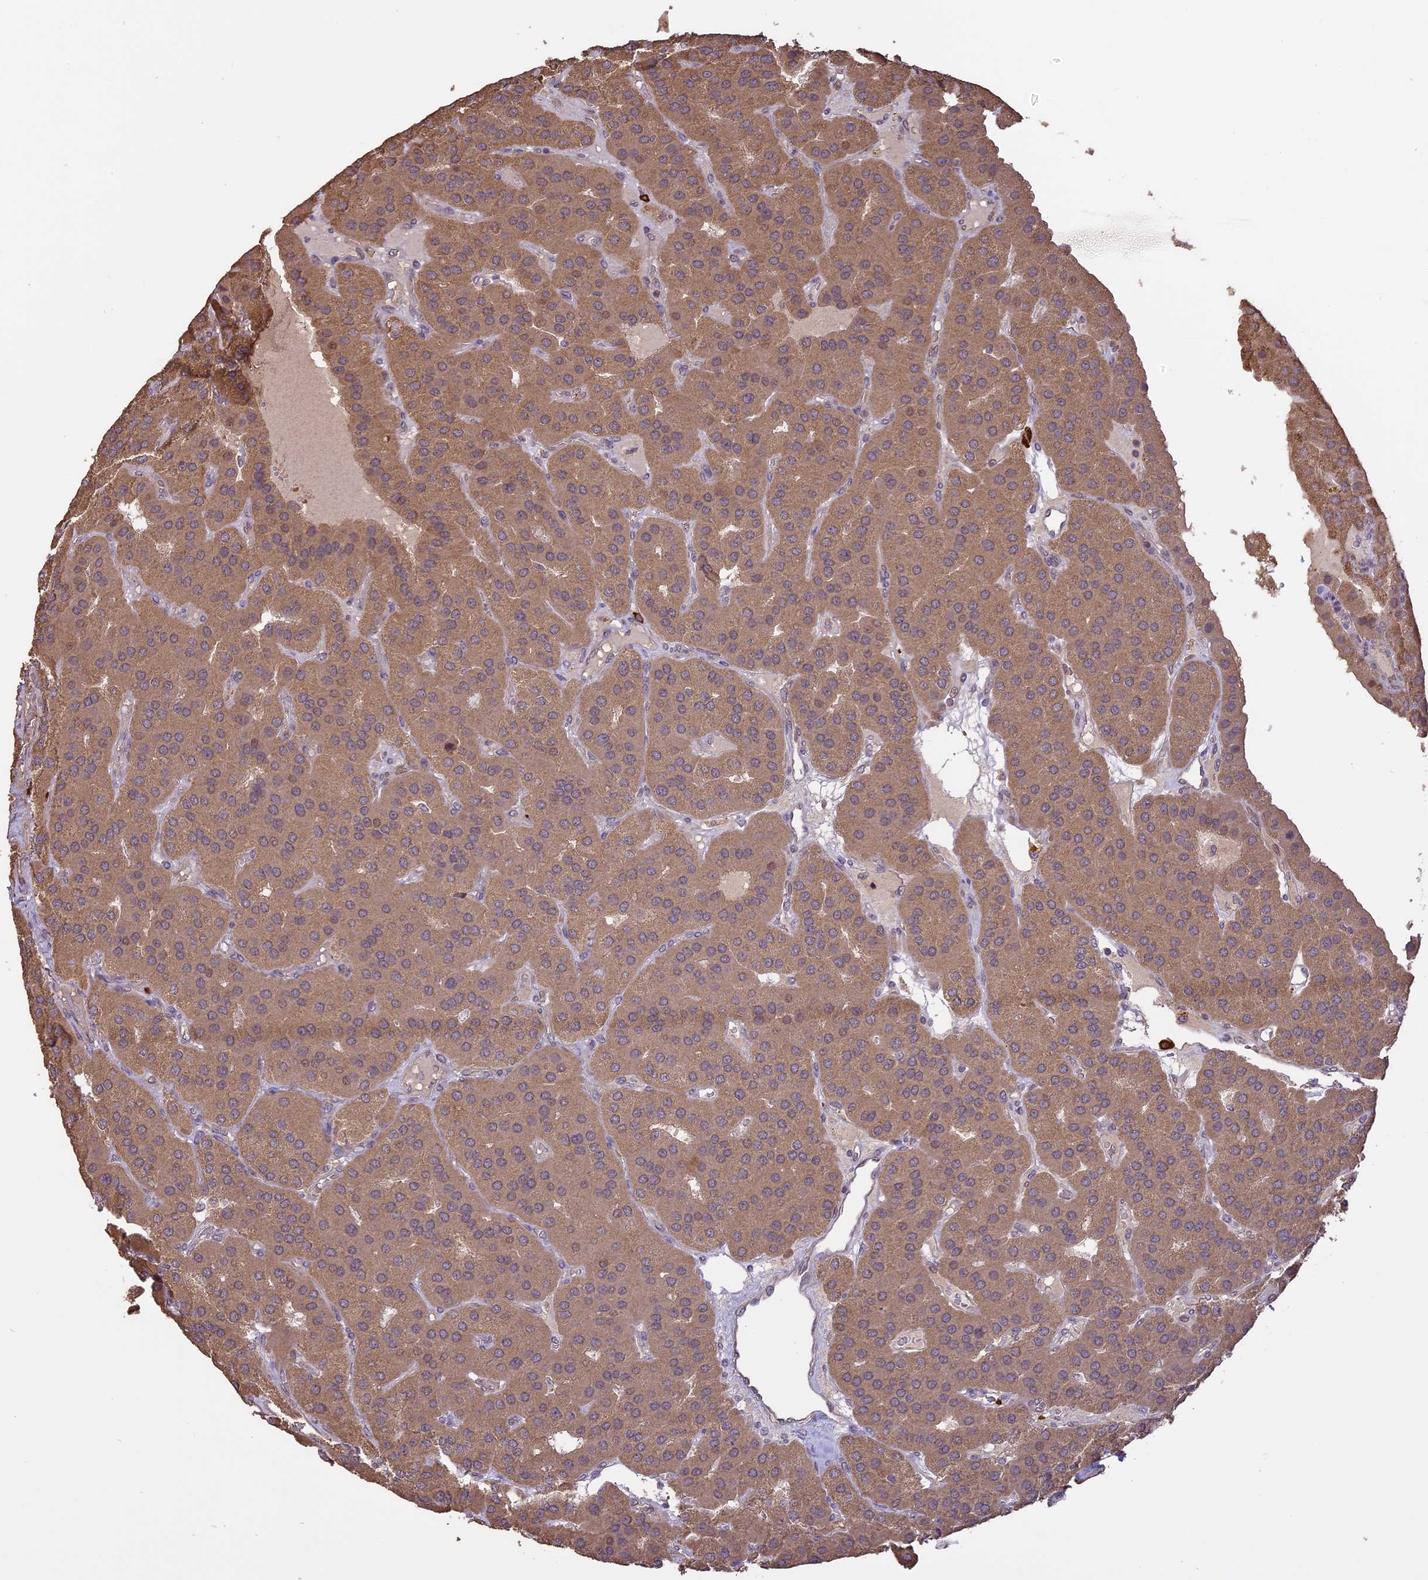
{"staining": {"intensity": "moderate", "quantity": ">75%", "location": "cytoplasmic/membranous"}, "tissue": "parathyroid gland", "cell_type": "Glandular cells", "image_type": "normal", "snomed": [{"axis": "morphology", "description": "Normal tissue, NOS"}, {"axis": "morphology", "description": "Adenoma, NOS"}, {"axis": "topography", "description": "Parathyroid gland"}], "caption": "Moderate cytoplasmic/membranous expression is appreciated in about >75% of glandular cells in normal parathyroid gland.", "gene": "TIGD7", "patient": {"sex": "female", "age": 86}}